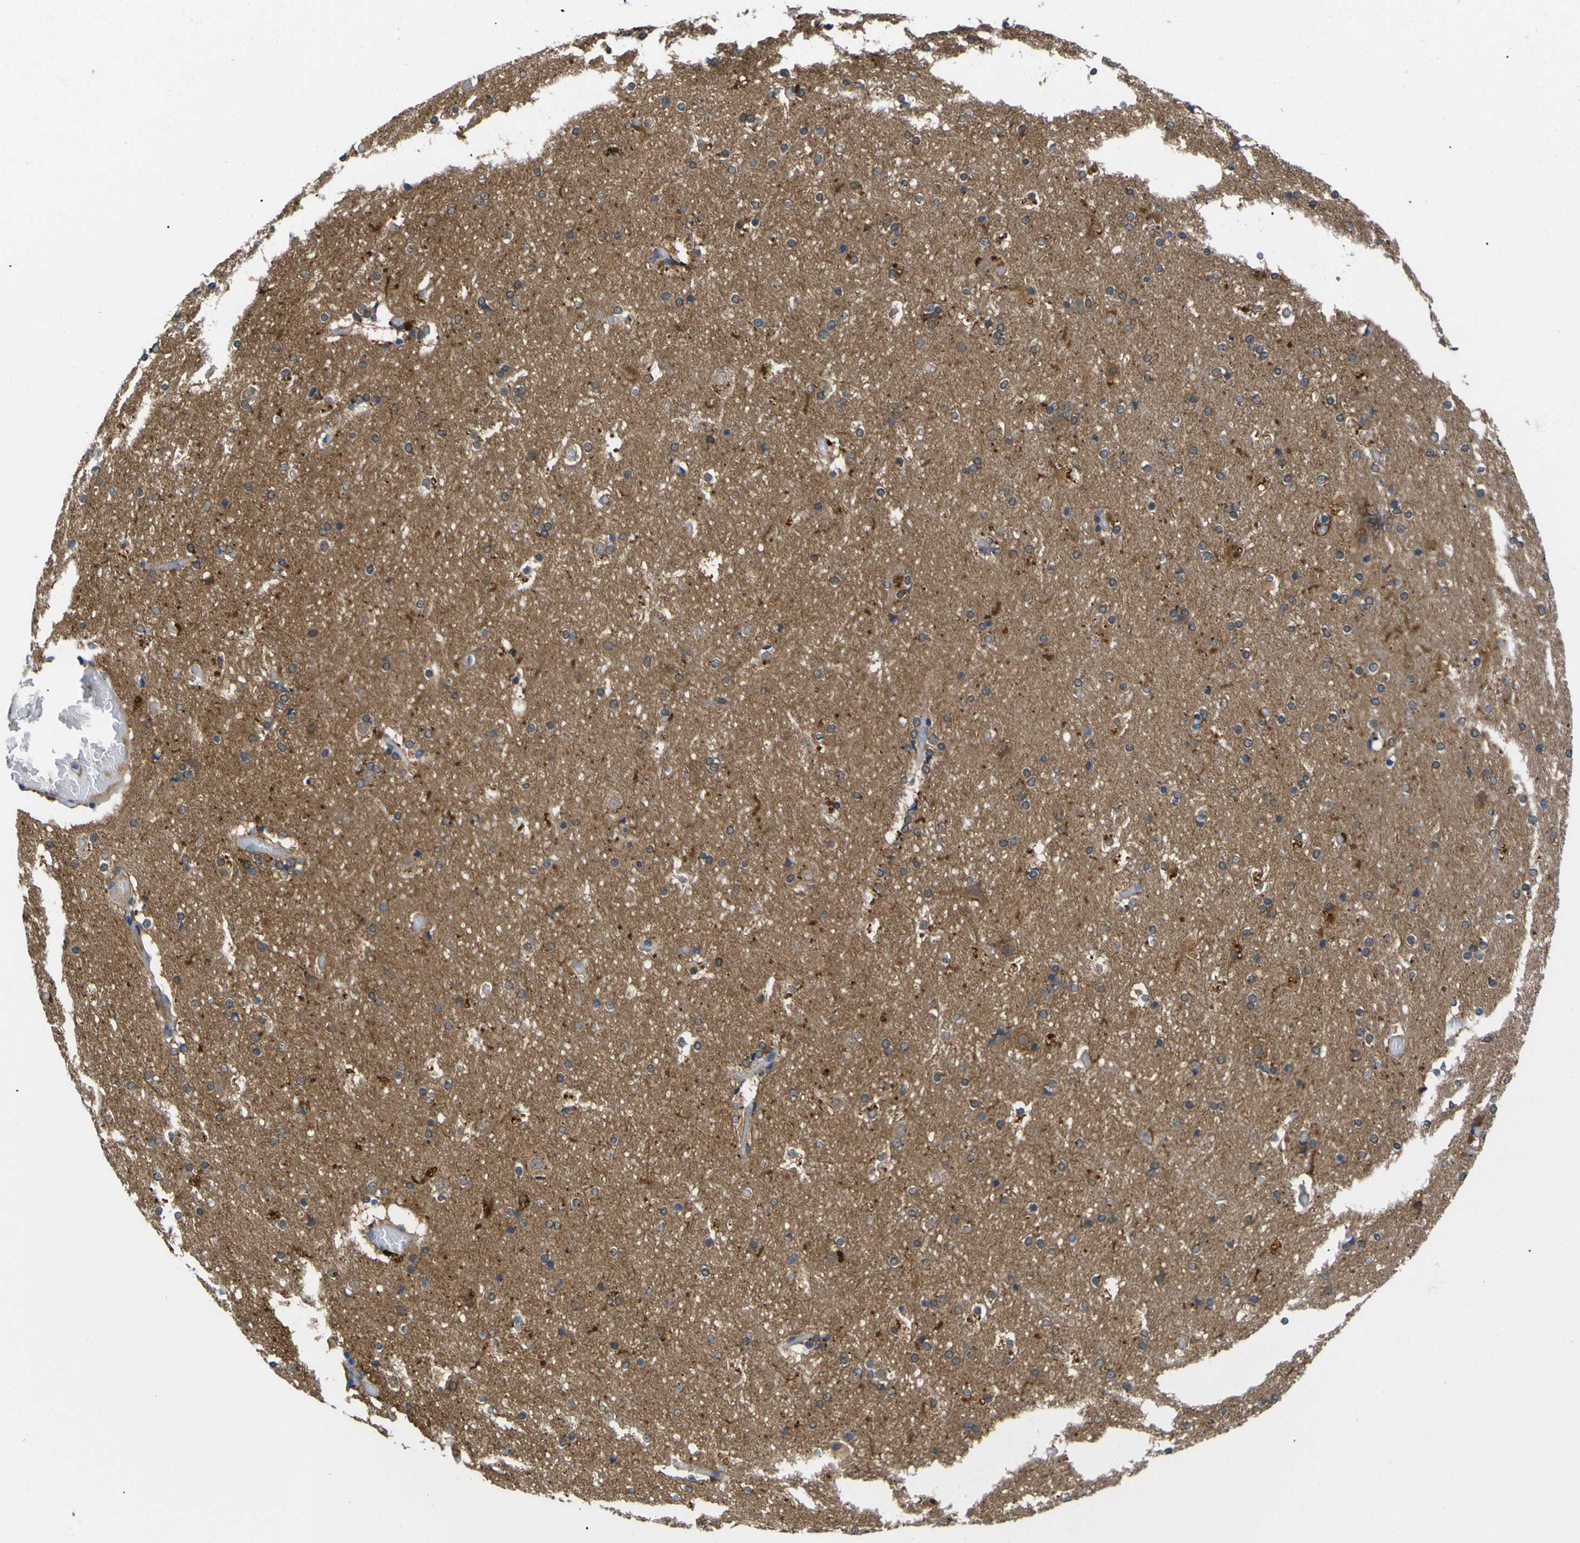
{"staining": {"intensity": "negative", "quantity": "none", "location": "none"}, "tissue": "cerebral cortex", "cell_type": "Endothelial cells", "image_type": "normal", "snomed": [{"axis": "morphology", "description": "Normal tissue, NOS"}, {"axis": "topography", "description": "Cerebral cortex"}], "caption": "High power microscopy photomicrograph of an immunohistochemistry micrograph of normal cerebral cortex, revealing no significant positivity in endothelial cells. (DAB immunohistochemistry, high magnification).", "gene": "PEBP1", "patient": {"sex": "male", "age": 57}}